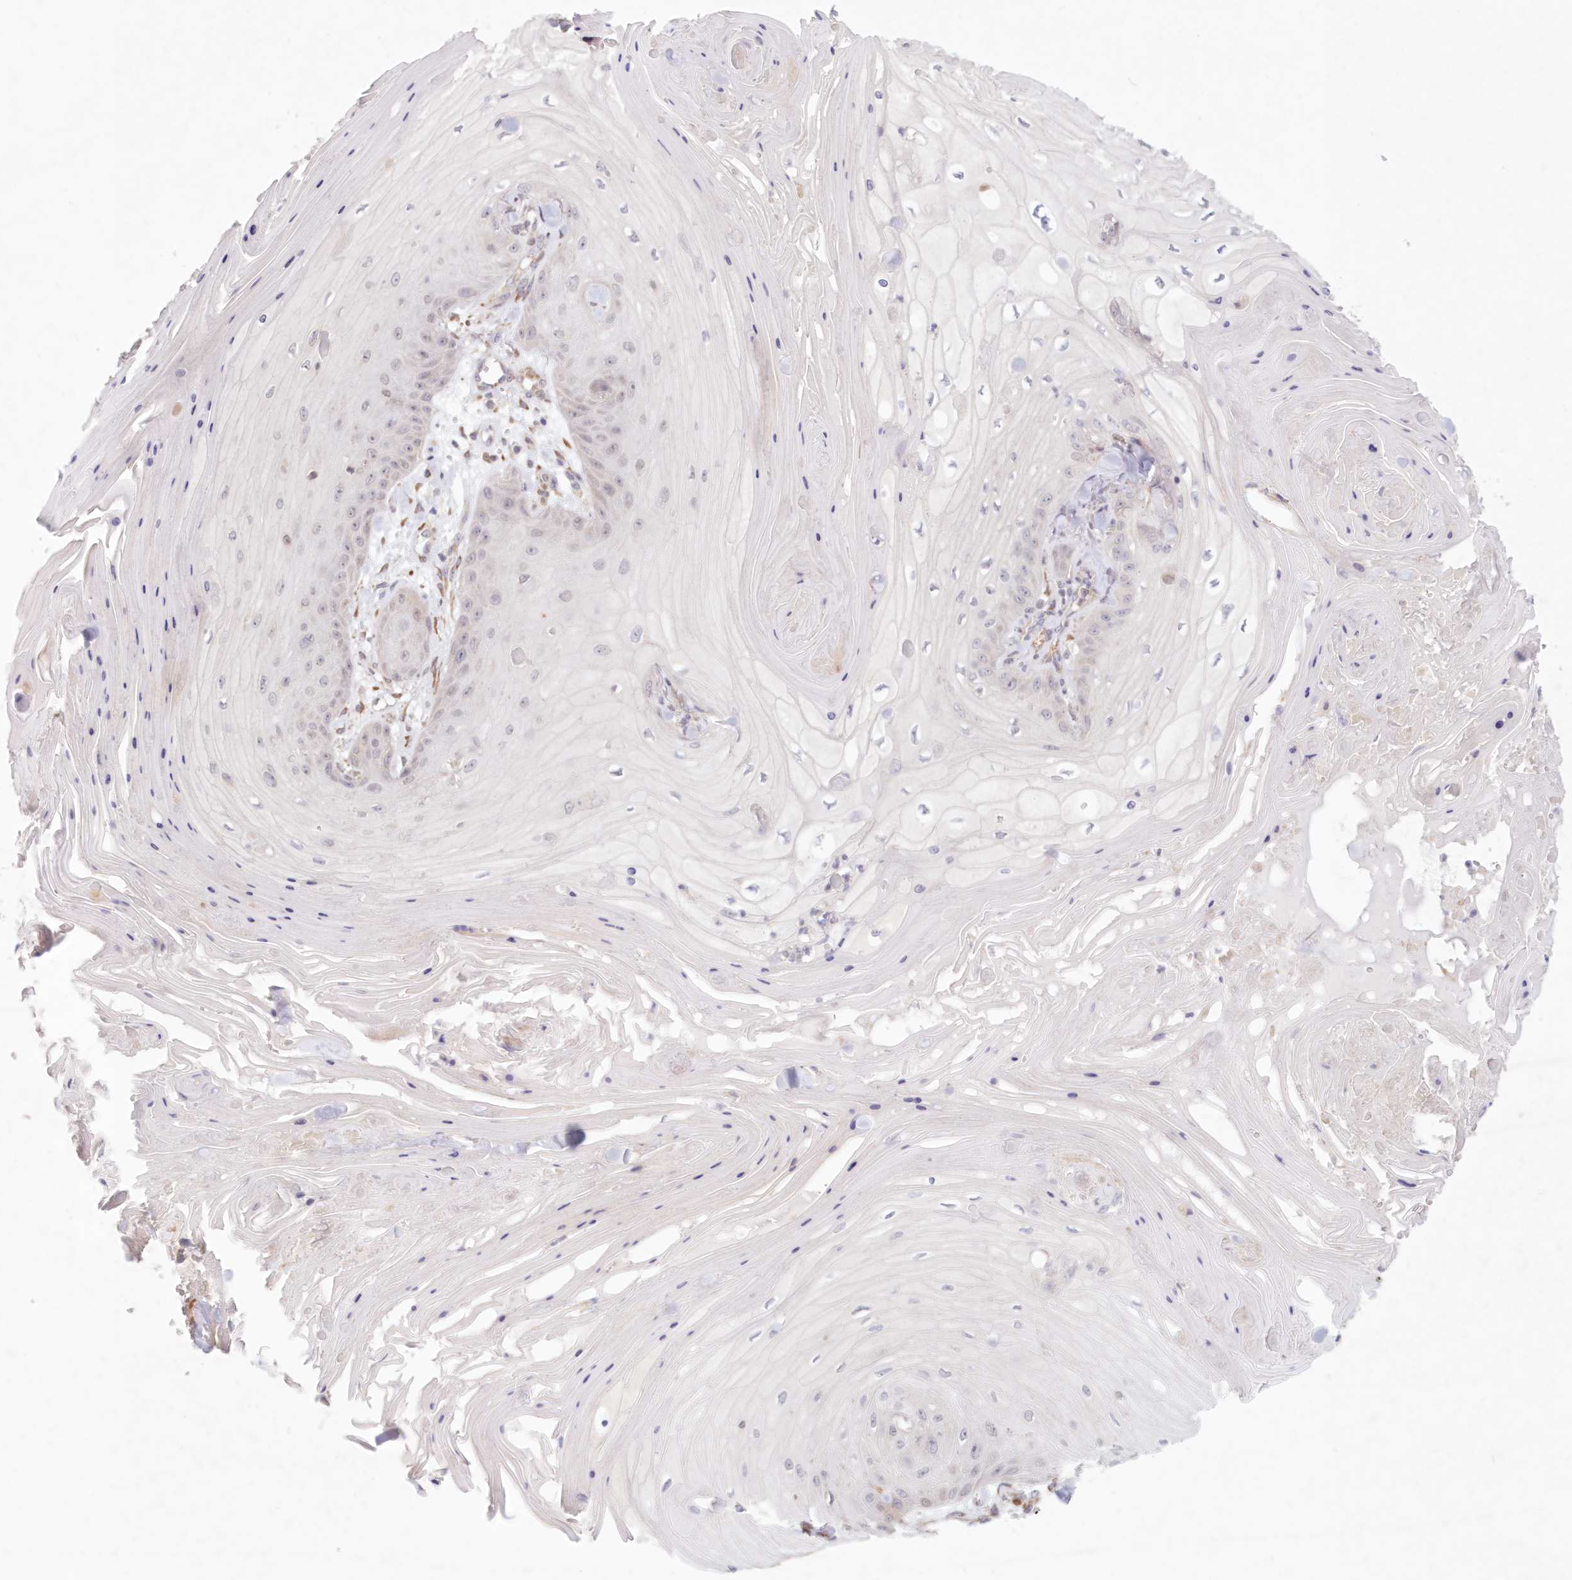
{"staining": {"intensity": "negative", "quantity": "none", "location": "none"}, "tissue": "skin cancer", "cell_type": "Tumor cells", "image_type": "cancer", "snomed": [{"axis": "morphology", "description": "Squamous cell carcinoma, NOS"}, {"axis": "topography", "description": "Skin"}], "caption": "Immunohistochemistry (IHC) image of human skin cancer (squamous cell carcinoma) stained for a protein (brown), which displays no positivity in tumor cells.", "gene": "PCYOX1L", "patient": {"sex": "male", "age": 74}}